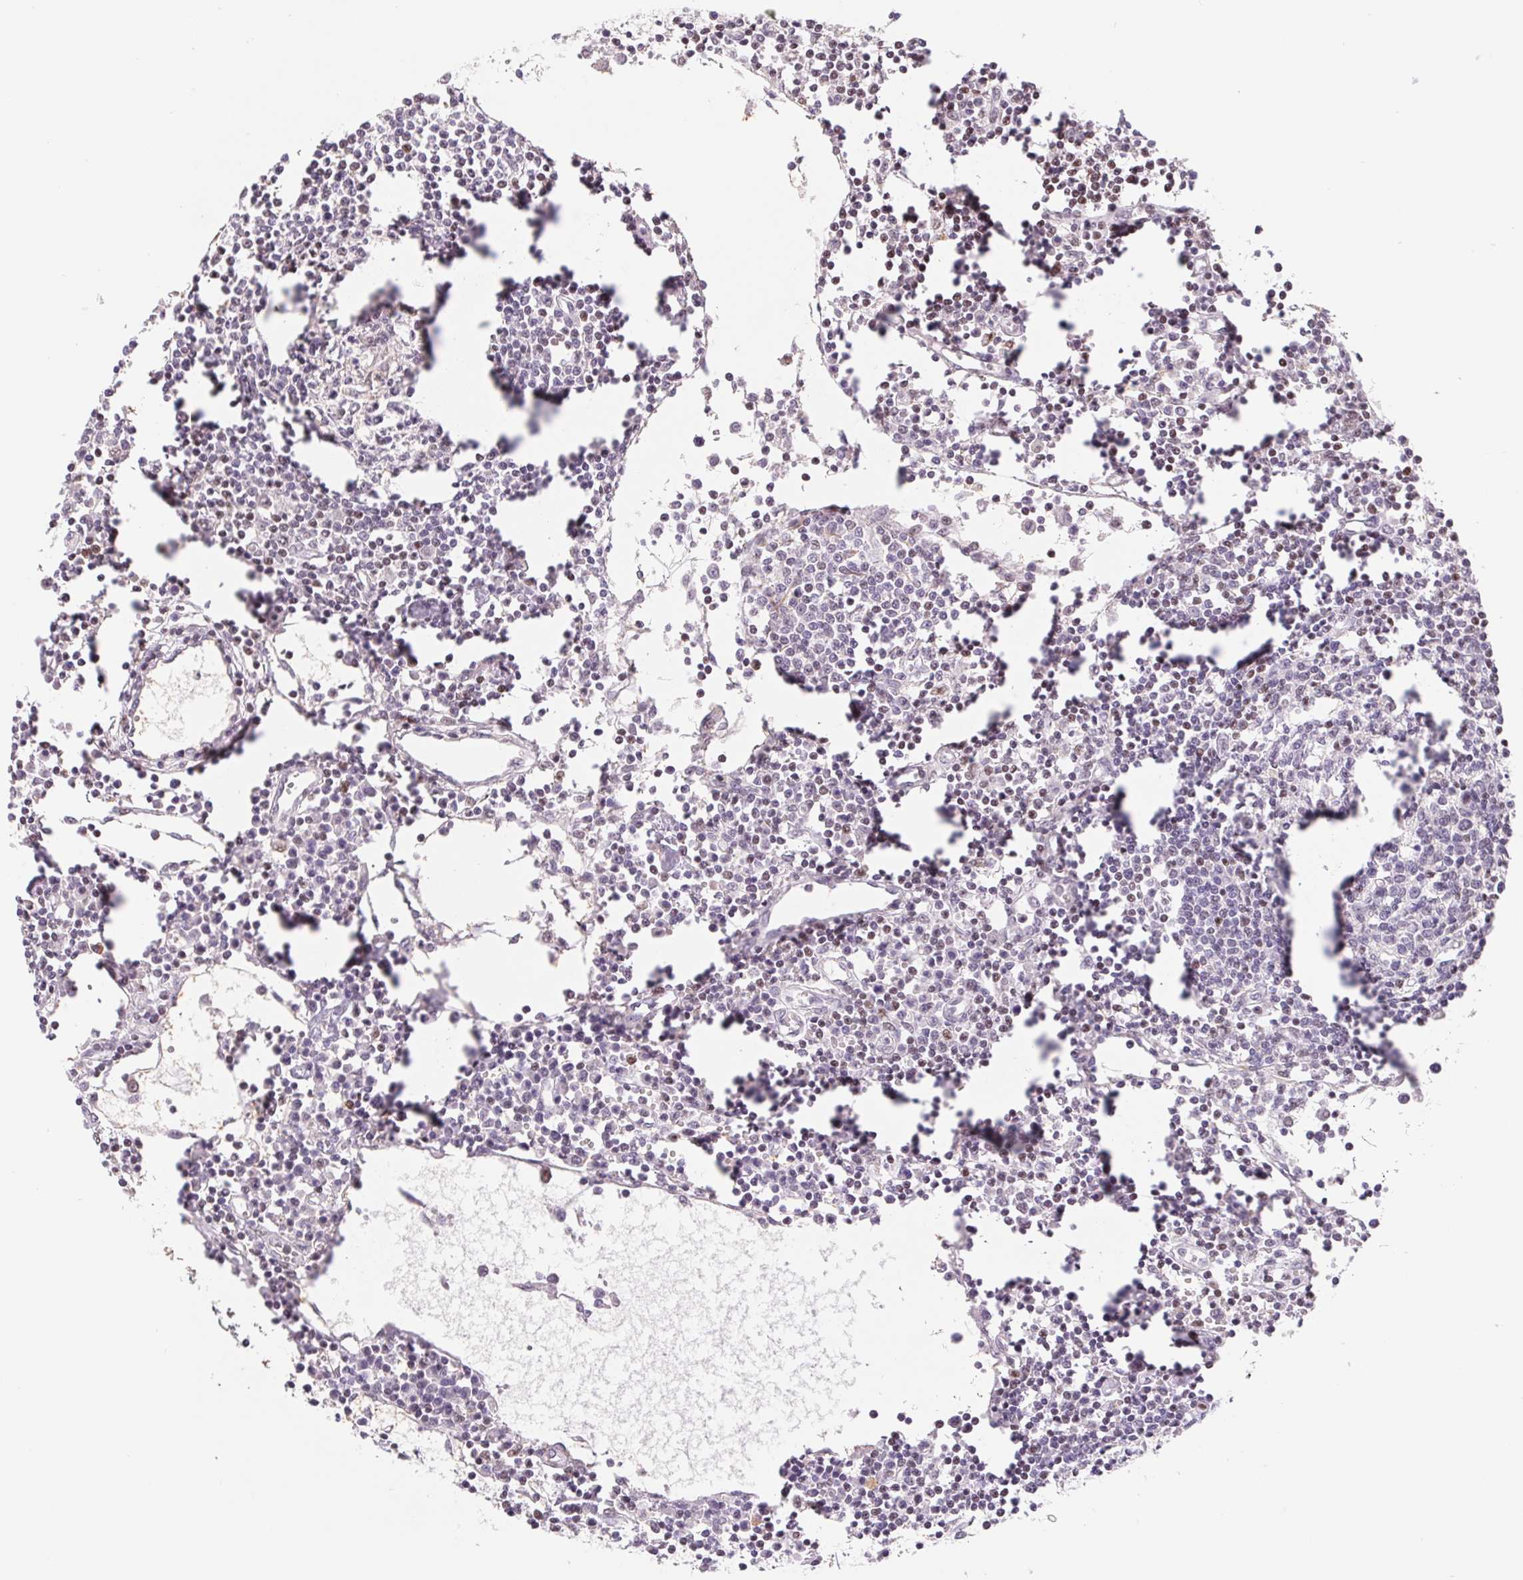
{"staining": {"intensity": "moderate", "quantity": "<25%", "location": "nuclear"}, "tissue": "lymph node", "cell_type": "Germinal center cells", "image_type": "normal", "snomed": [{"axis": "morphology", "description": "Normal tissue, NOS"}, {"axis": "topography", "description": "Lymph node"}], "caption": "Protein staining demonstrates moderate nuclear expression in about <25% of germinal center cells in normal lymph node.", "gene": "TRERF1", "patient": {"sex": "female", "age": 78}}